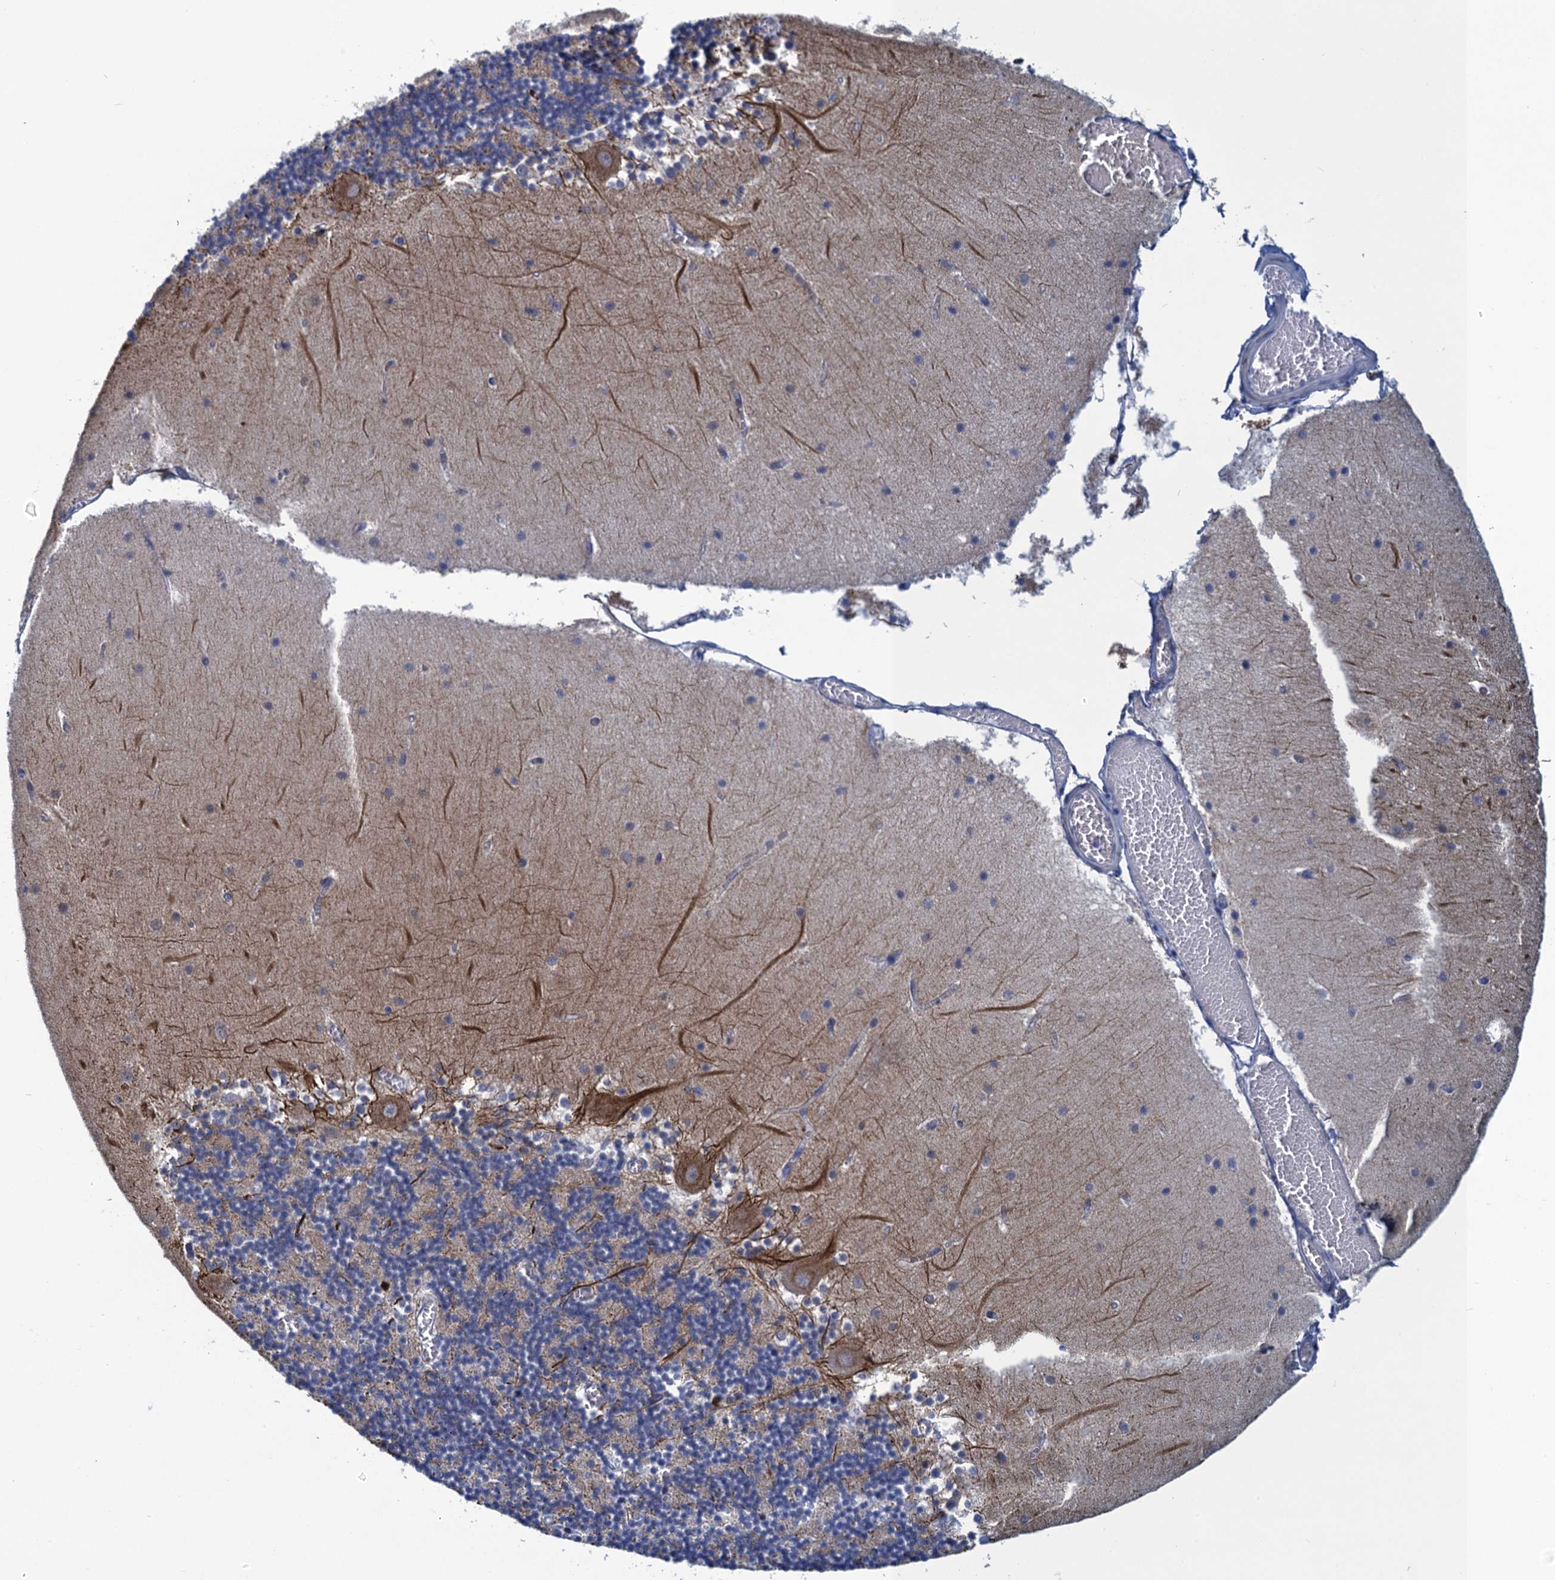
{"staining": {"intensity": "negative", "quantity": "none", "location": "none"}, "tissue": "cerebellum", "cell_type": "Cells in granular layer", "image_type": "normal", "snomed": [{"axis": "morphology", "description": "Normal tissue, NOS"}, {"axis": "topography", "description": "Cerebellum"}], "caption": "Immunohistochemistry micrograph of normal human cerebellum stained for a protein (brown), which demonstrates no positivity in cells in granular layer.", "gene": "SCEL", "patient": {"sex": "female", "age": 28}}